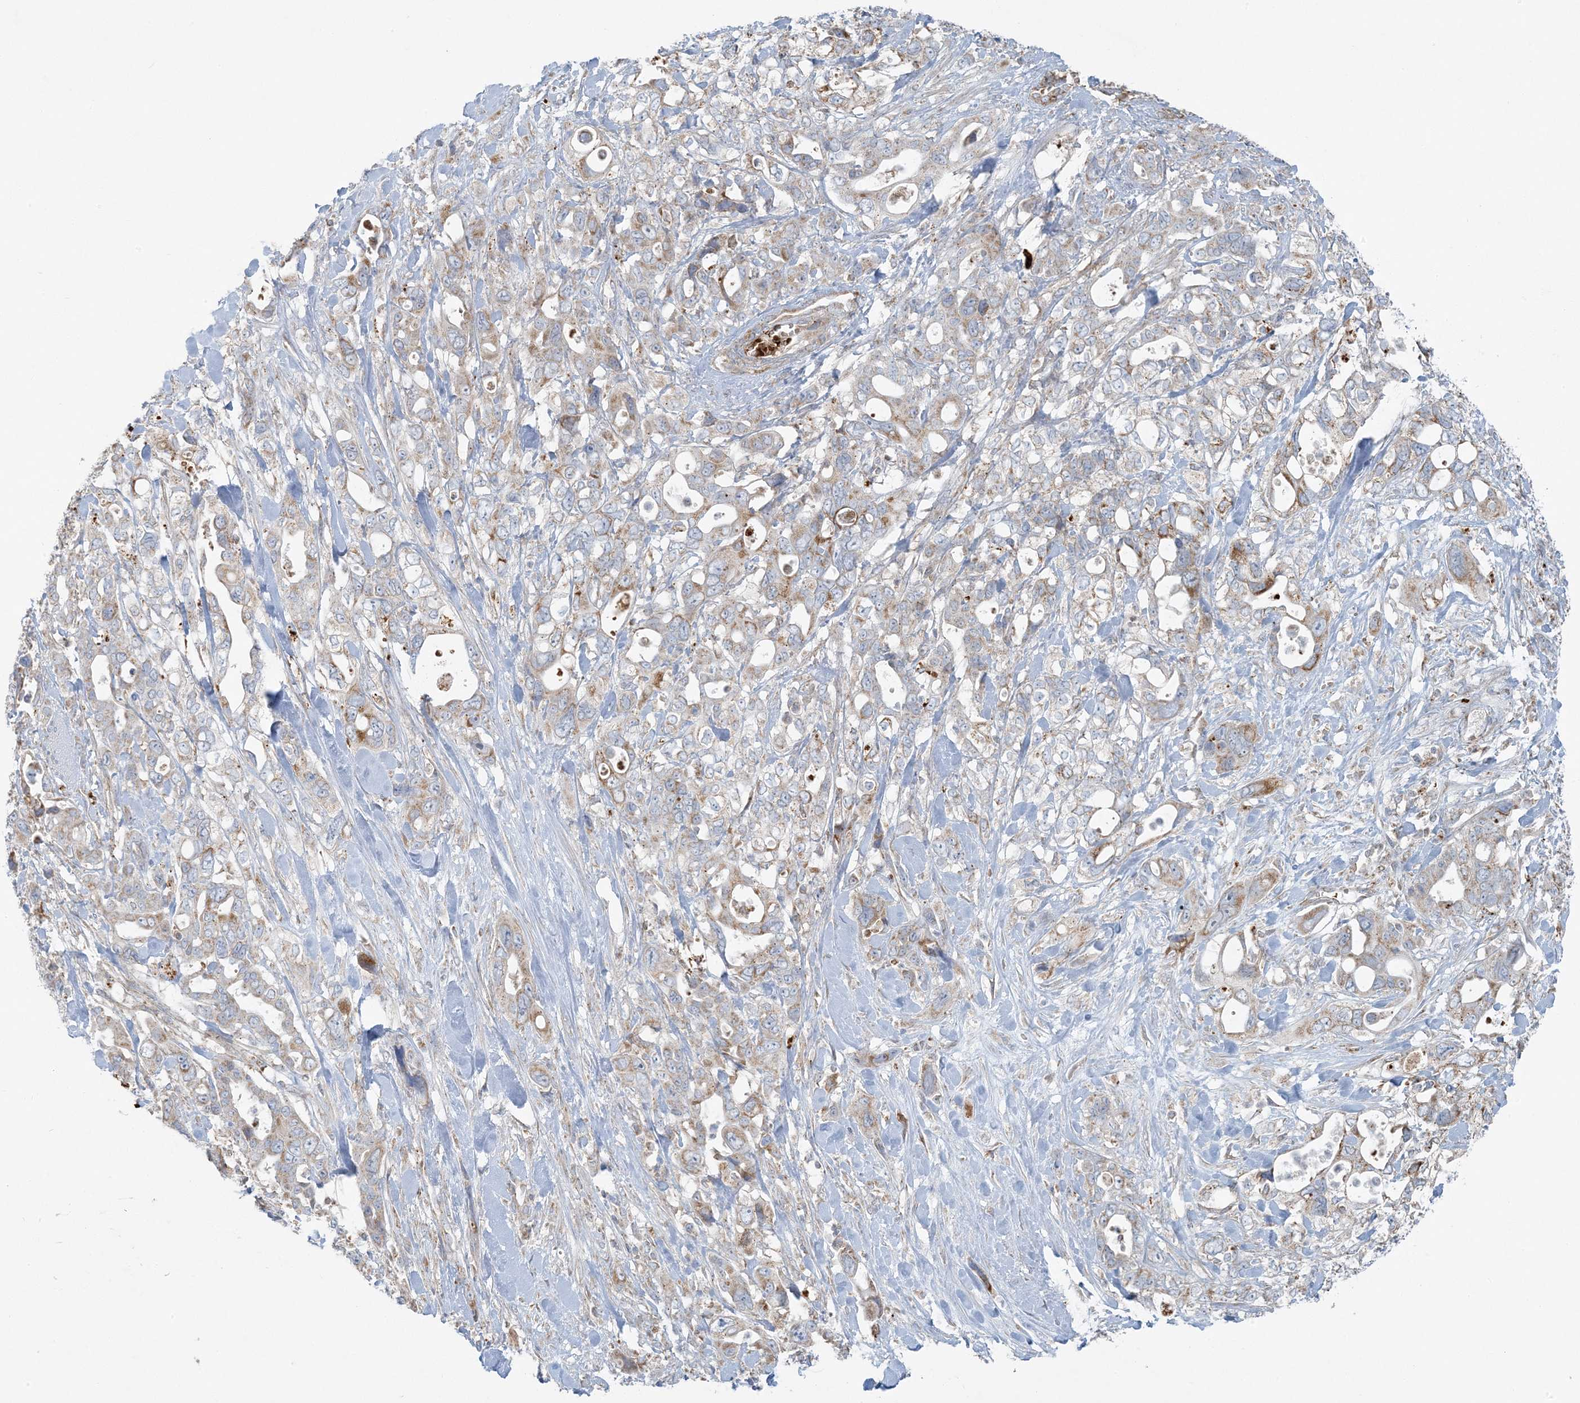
{"staining": {"intensity": "moderate", "quantity": "<25%", "location": "cytoplasmic/membranous"}, "tissue": "pancreatic cancer", "cell_type": "Tumor cells", "image_type": "cancer", "snomed": [{"axis": "morphology", "description": "Adenocarcinoma, NOS"}, {"axis": "topography", "description": "Pancreas"}], "caption": "Pancreatic cancer (adenocarcinoma) tissue exhibits moderate cytoplasmic/membranous staining in approximately <25% of tumor cells", "gene": "PIK3R4", "patient": {"sex": "male", "age": 46}}